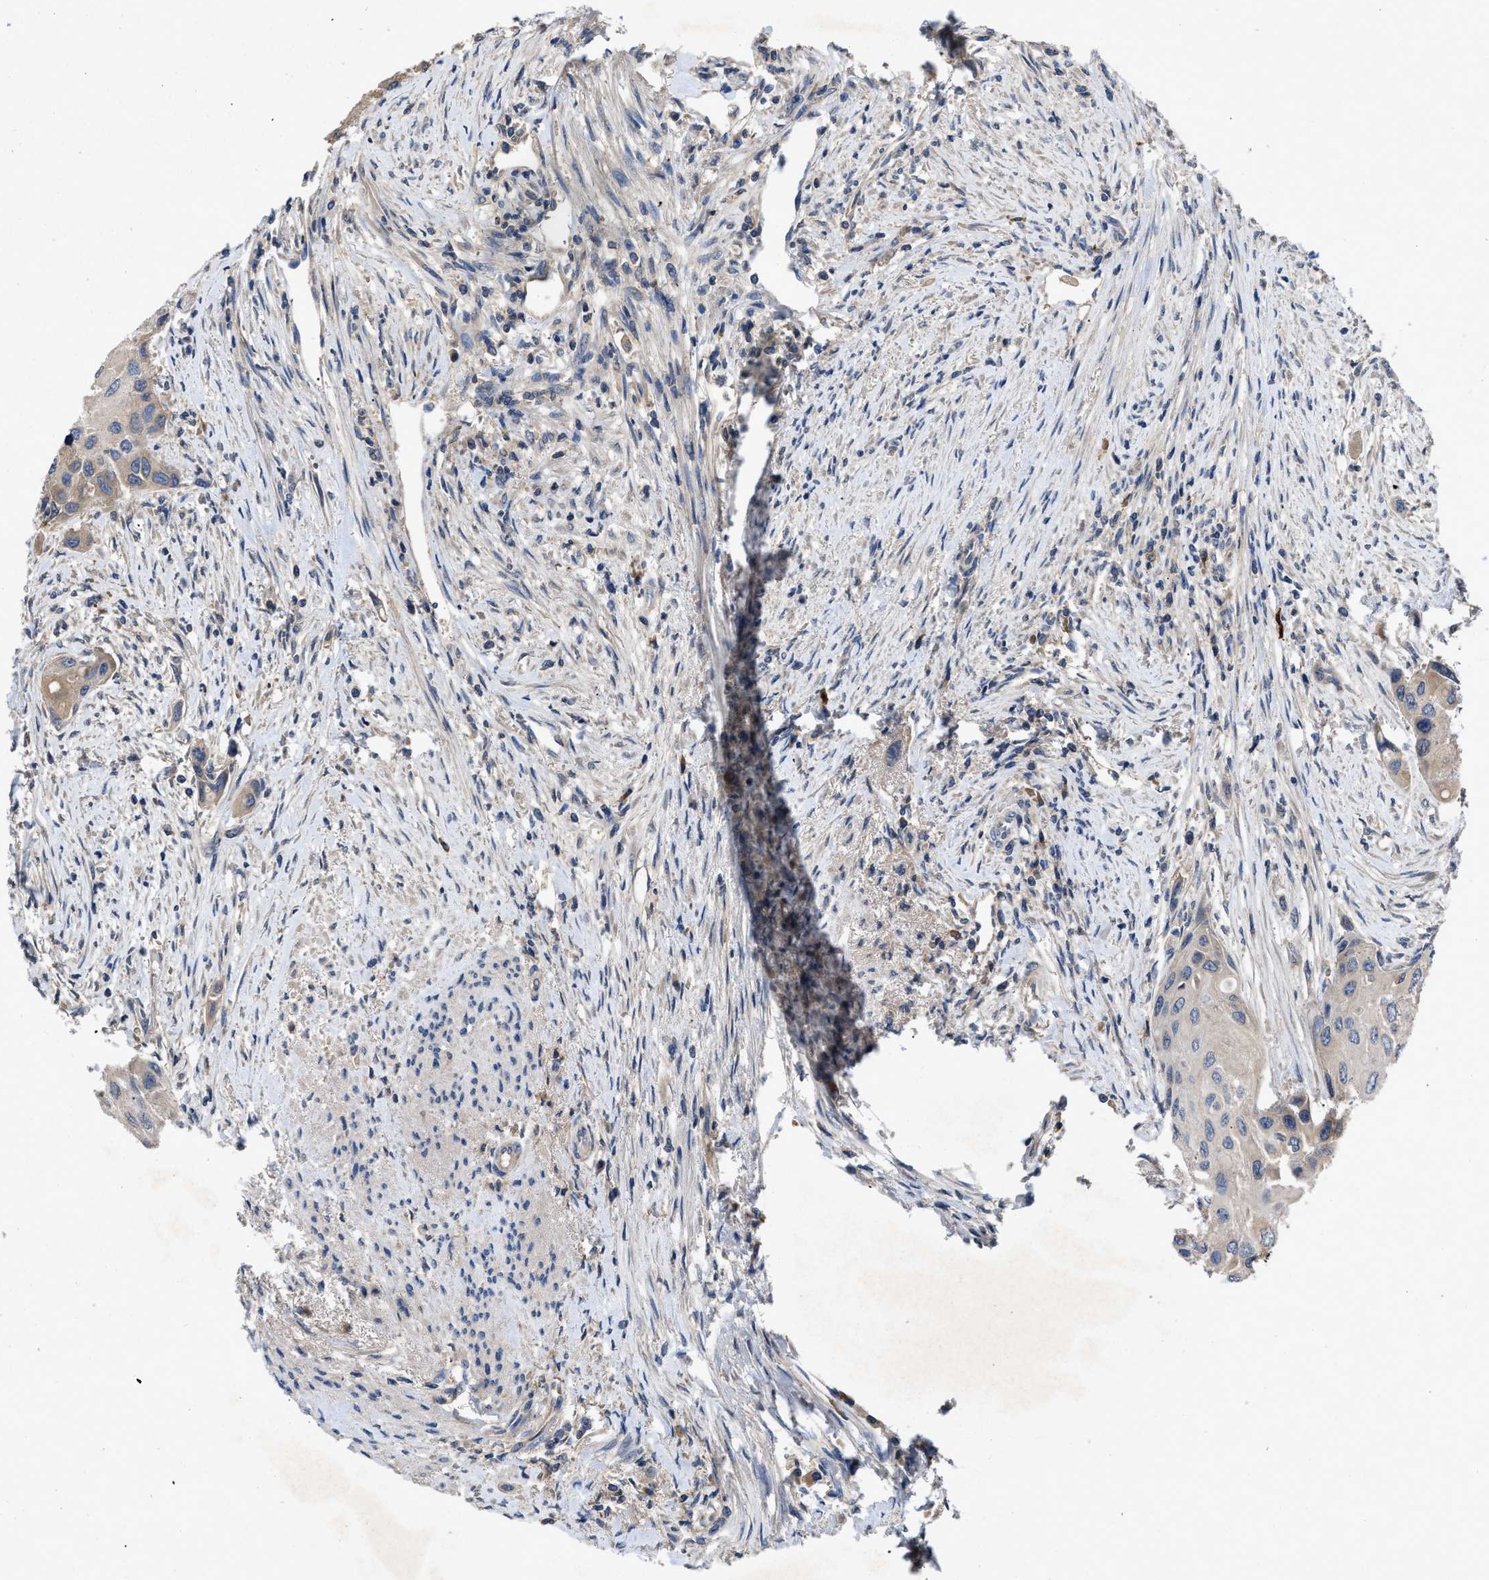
{"staining": {"intensity": "weak", "quantity": "<25%", "location": "cytoplasmic/membranous"}, "tissue": "urothelial cancer", "cell_type": "Tumor cells", "image_type": "cancer", "snomed": [{"axis": "morphology", "description": "Urothelial carcinoma, High grade"}, {"axis": "topography", "description": "Urinary bladder"}], "caption": "Immunohistochemistry (IHC) of human urothelial carcinoma (high-grade) displays no positivity in tumor cells.", "gene": "VPS4A", "patient": {"sex": "female", "age": 56}}